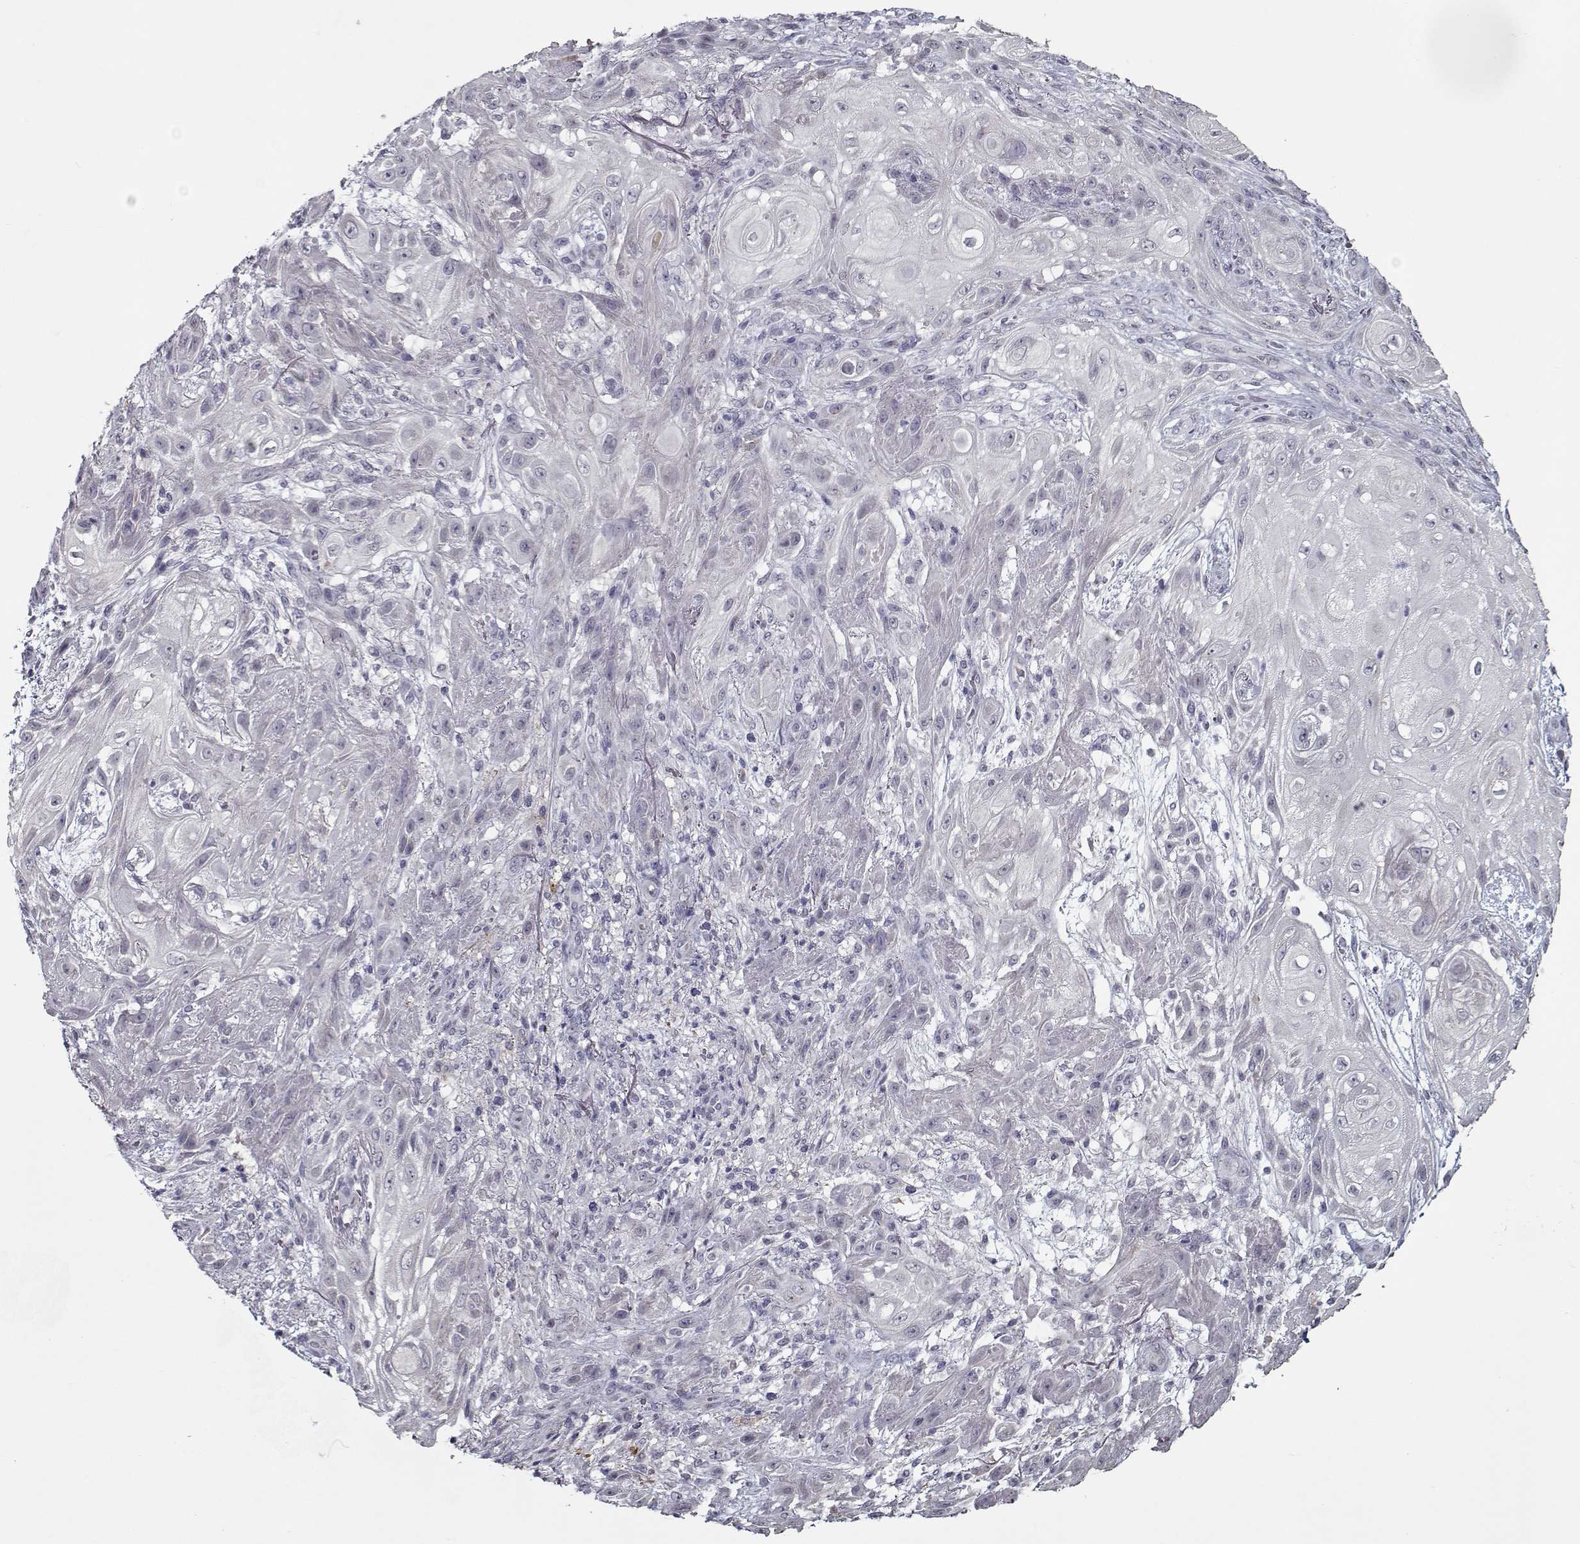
{"staining": {"intensity": "negative", "quantity": "none", "location": "none"}, "tissue": "skin cancer", "cell_type": "Tumor cells", "image_type": "cancer", "snomed": [{"axis": "morphology", "description": "Squamous cell carcinoma, NOS"}, {"axis": "topography", "description": "Skin"}], "caption": "DAB immunohistochemical staining of skin cancer demonstrates no significant staining in tumor cells. The staining was performed using DAB to visualize the protein expression in brown, while the nuclei were stained in blue with hematoxylin (Magnification: 20x).", "gene": "SEC16B", "patient": {"sex": "male", "age": 62}}